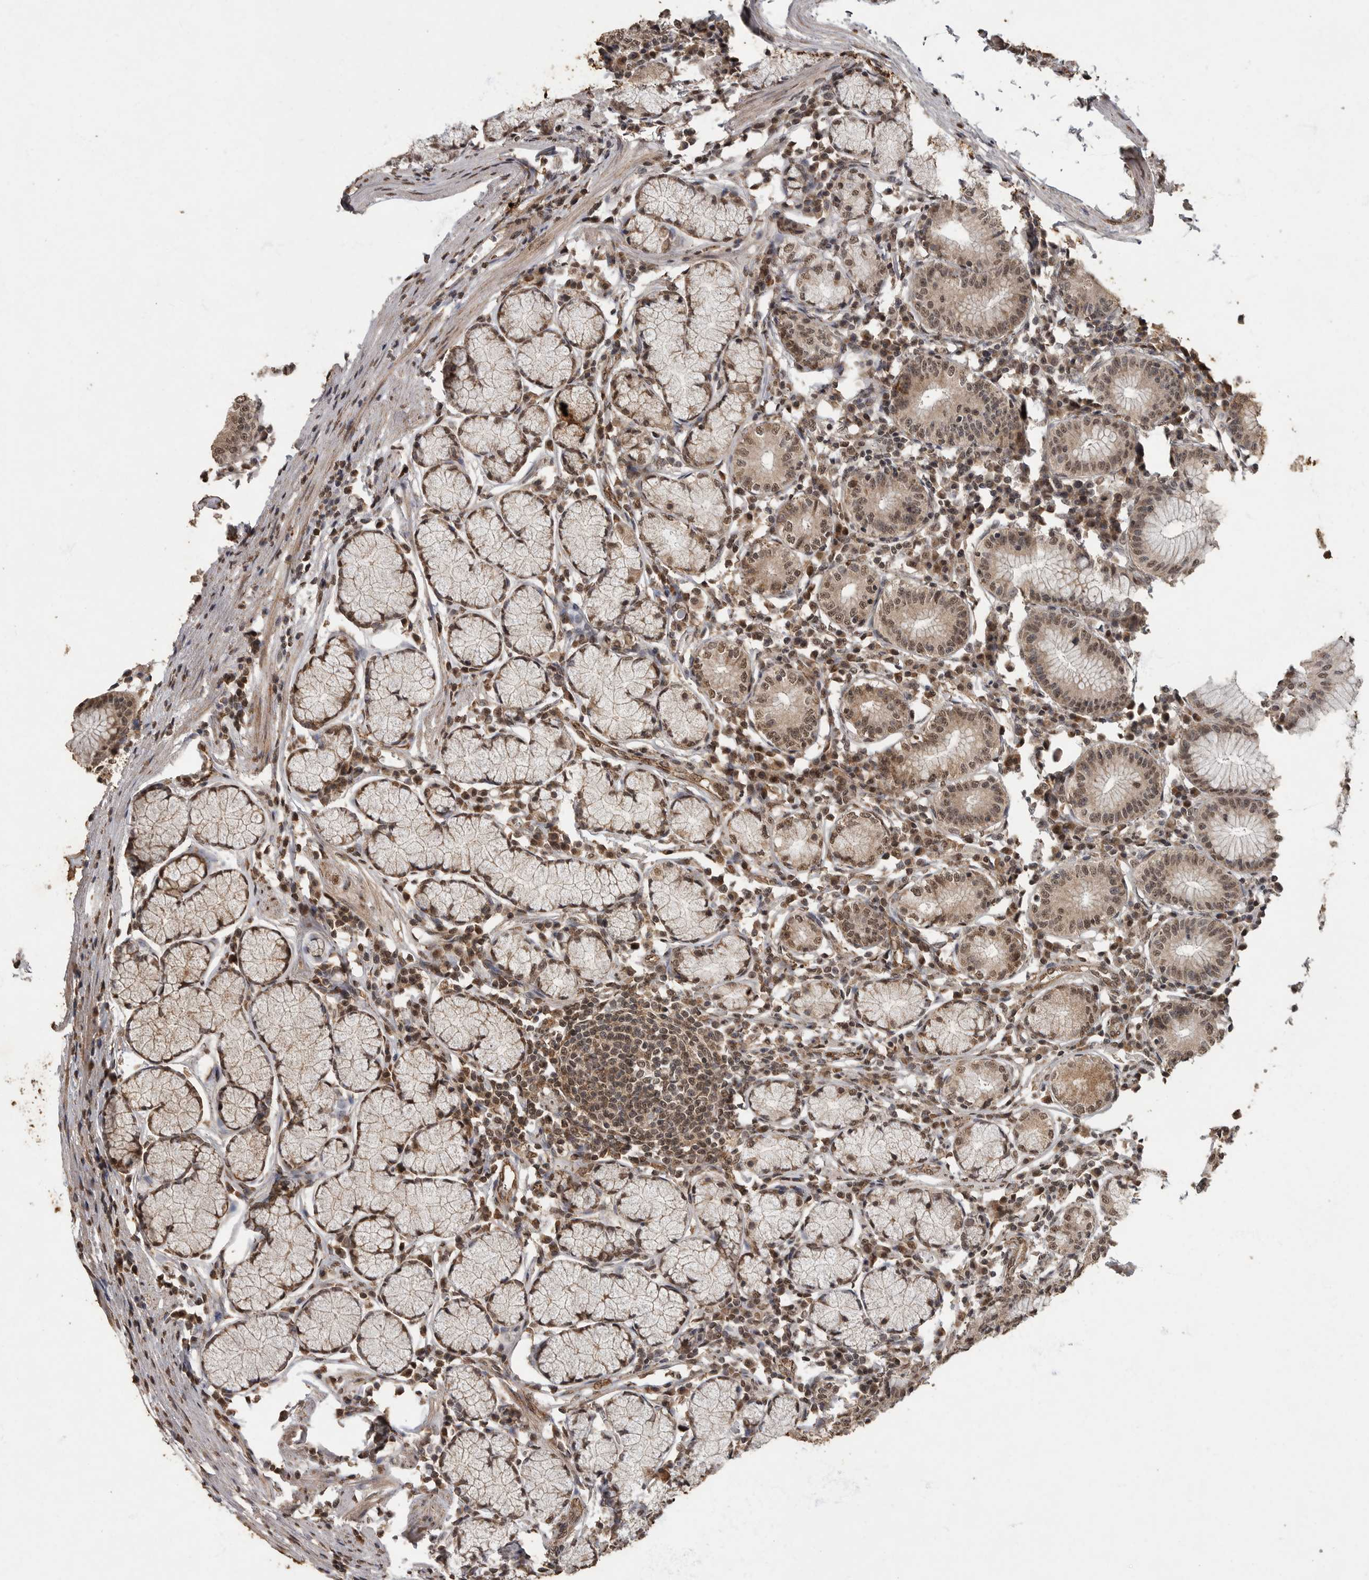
{"staining": {"intensity": "moderate", "quantity": ">75%", "location": "cytoplasmic/membranous,nuclear"}, "tissue": "stomach", "cell_type": "Glandular cells", "image_type": "normal", "snomed": [{"axis": "morphology", "description": "Normal tissue, NOS"}, {"axis": "topography", "description": "Stomach"}], "caption": "This image displays benign stomach stained with IHC to label a protein in brown. The cytoplasmic/membranous,nuclear of glandular cells show moderate positivity for the protein. Nuclei are counter-stained blue.", "gene": "MAFG", "patient": {"sex": "male", "age": 55}}